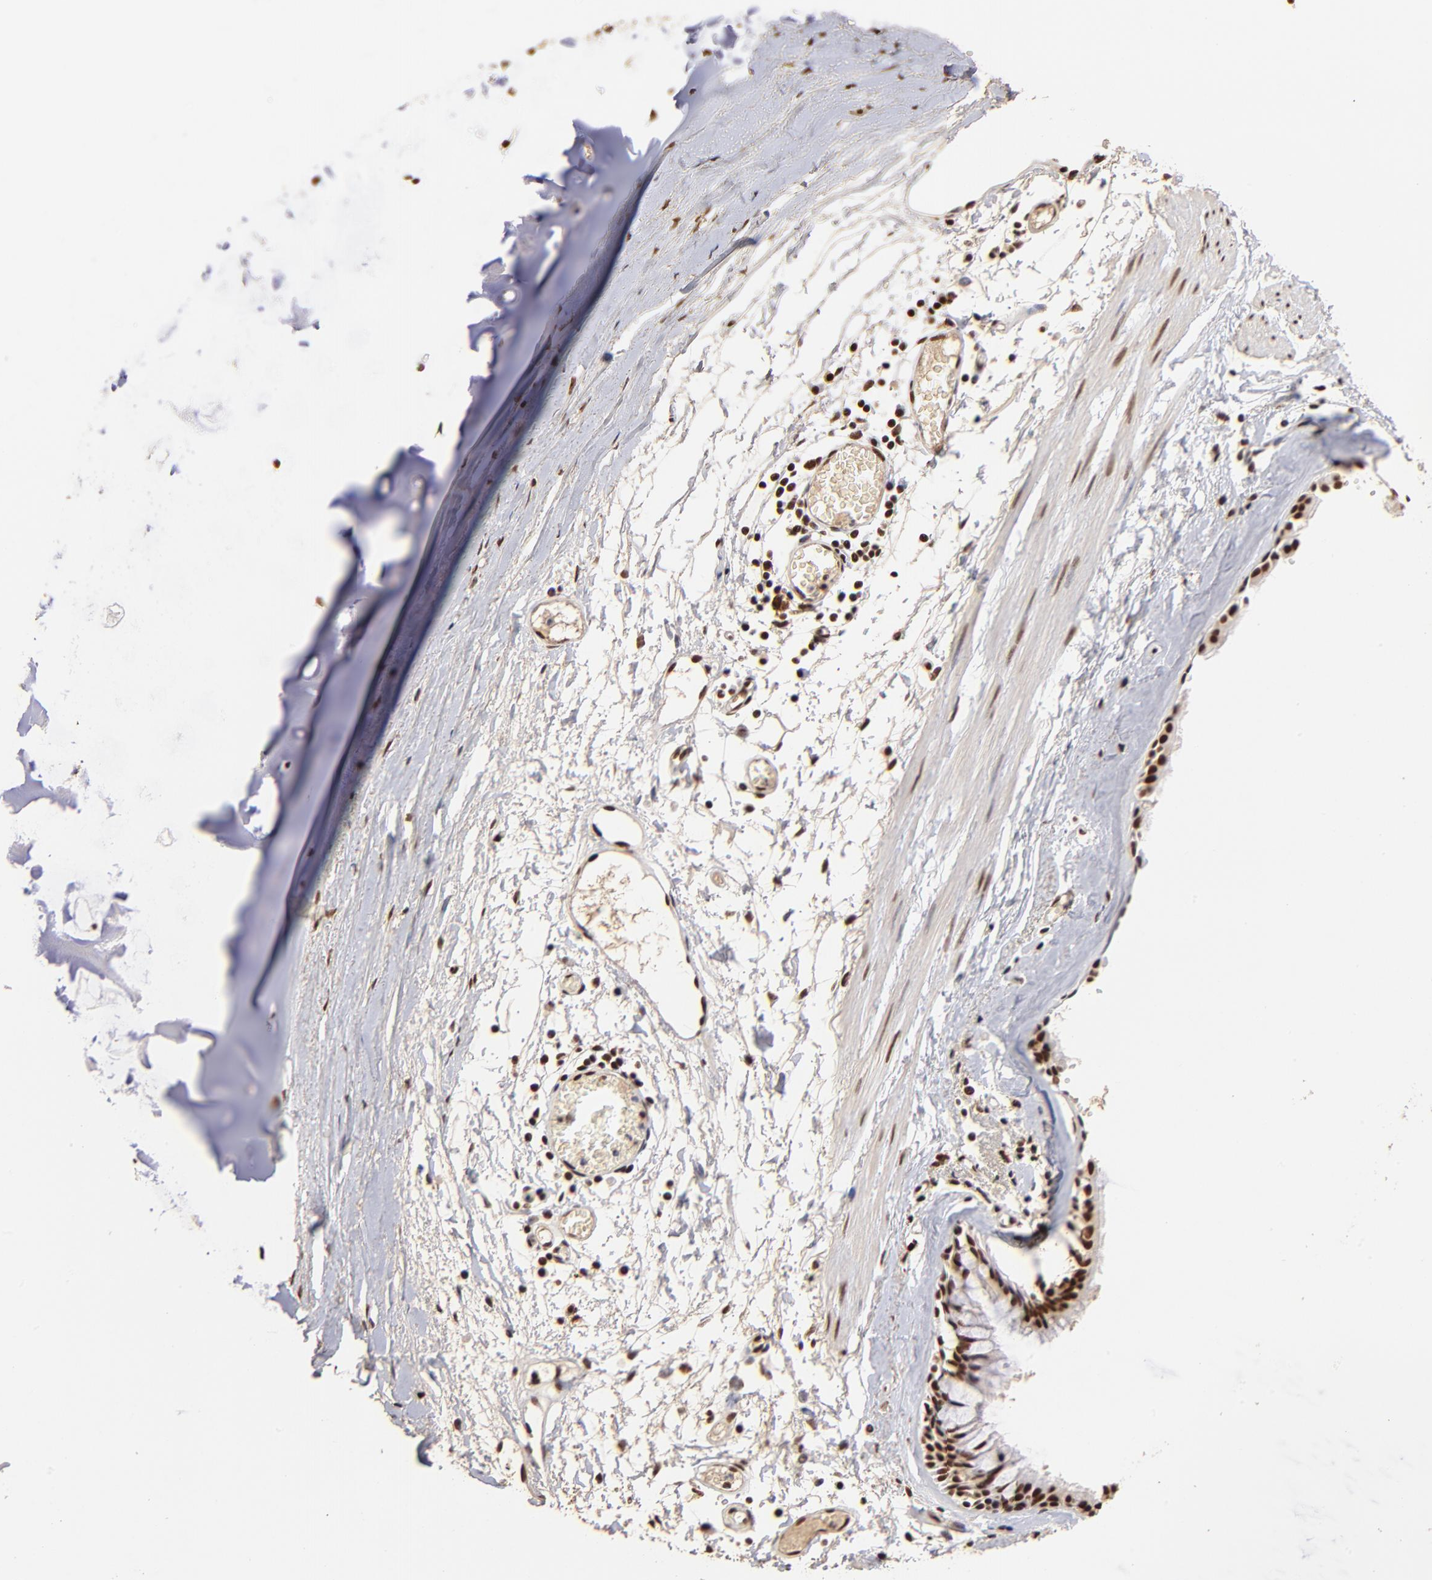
{"staining": {"intensity": "strong", "quantity": ">75%", "location": "nuclear"}, "tissue": "bronchus", "cell_type": "Respiratory epithelial cells", "image_type": "normal", "snomed": [{"axis": "morphology", "description": "Normal tissue, NOS"}, {"axis": "topography", "description": "Bronchus"}, {"axis": "topography", "description": "Lung"}], "caption": "Immunohistochemical staining of normal human bronchus displays >75% levels of strong nuclear protein positivity in about >75% of respiratory epithelial cells. The staining is performed using DAB (3,3'-diaminobenzidine) brown chromogen to label protein expression. The nuclei are counter-stained blue using hematoxylin.", "gene": "ZNF146", "patient": {"sex": "female", "age": 56}}